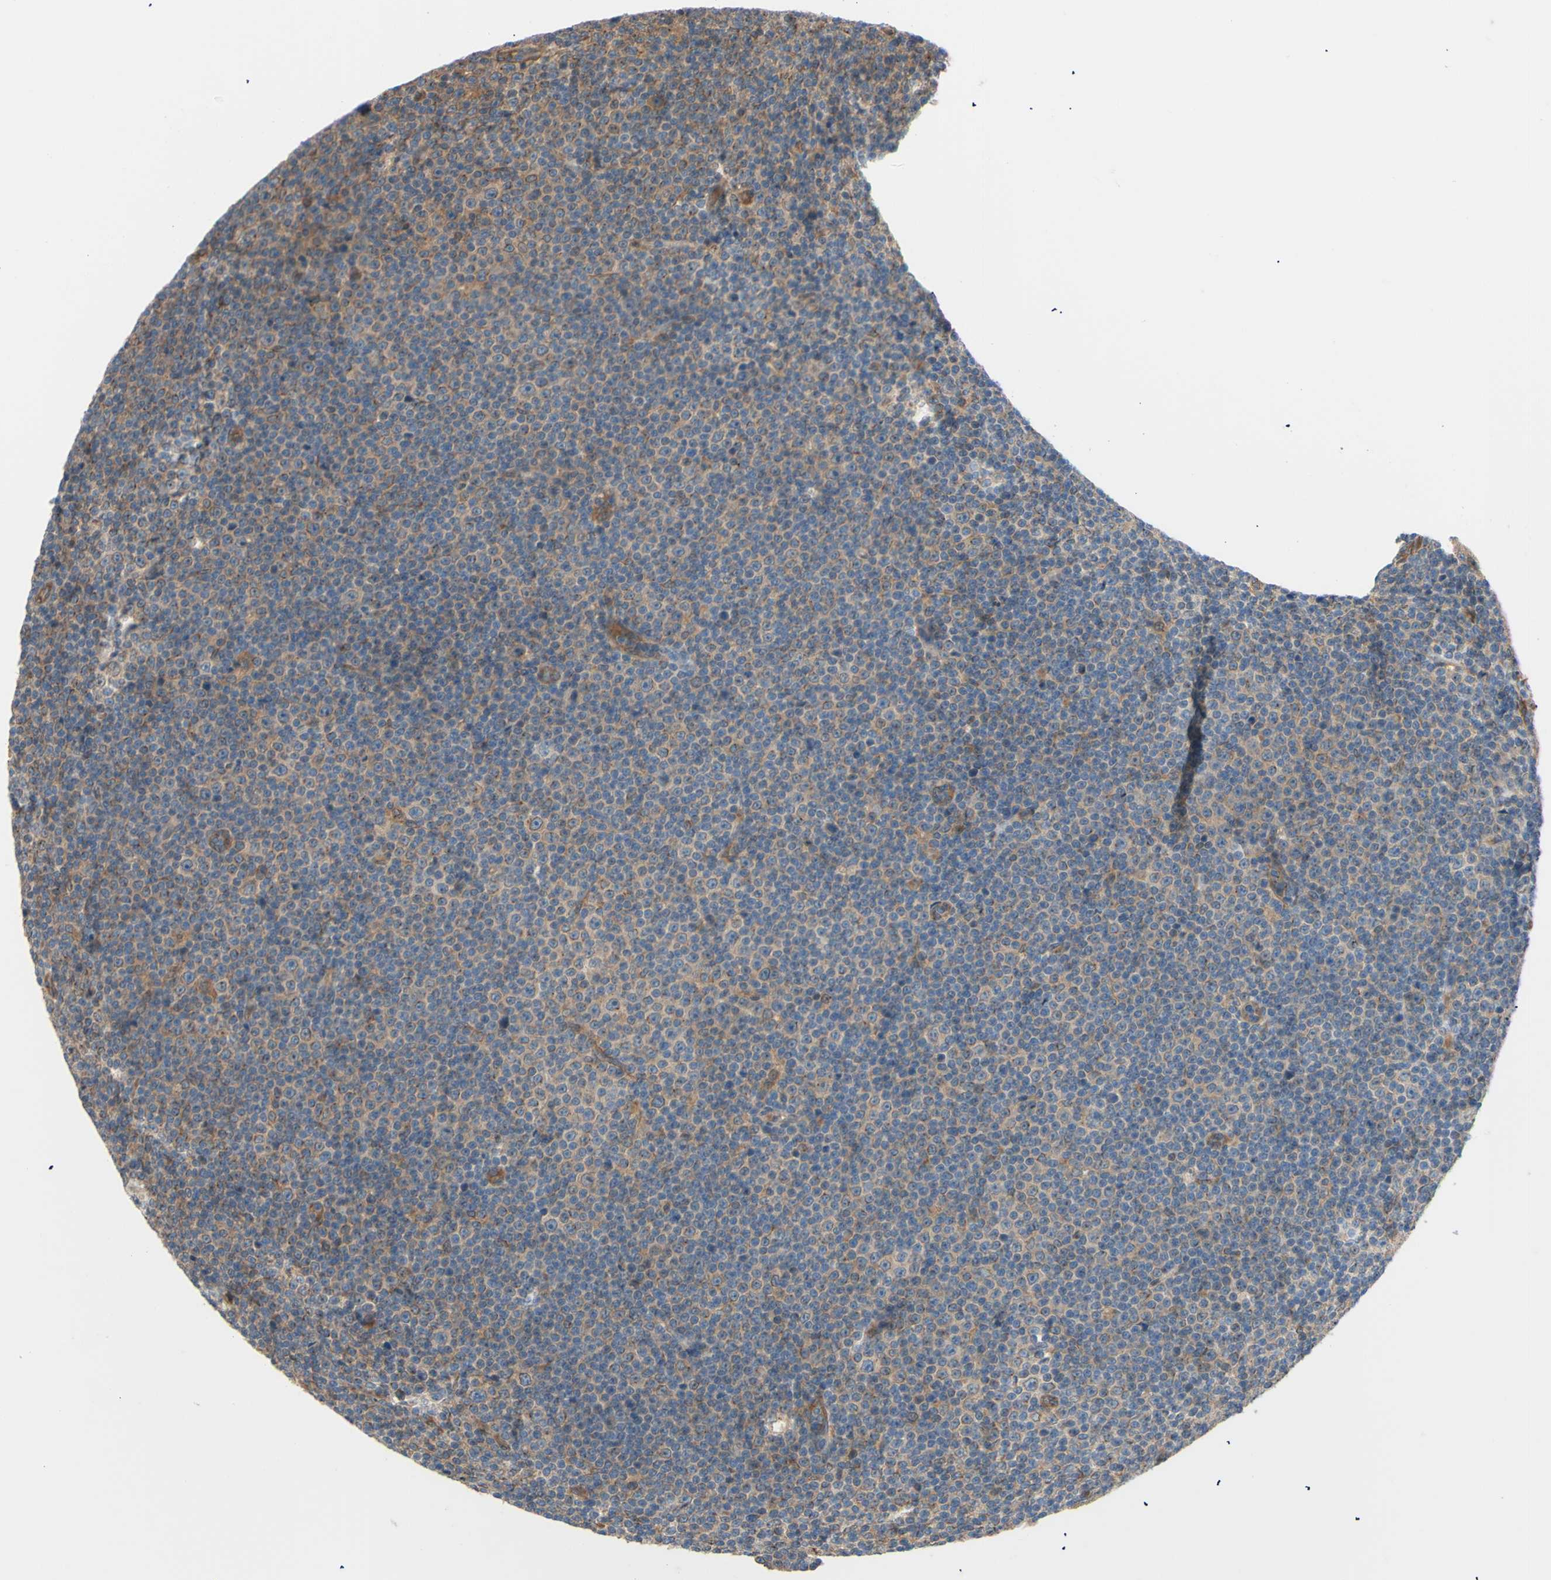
{"staining": {"intensity": "weak", "quantity": ">75%", "location": "cytoplasmic/membranous"}, "tissue": "lymphoma", "cell_type": "Tumor cells", "image_type": "cancer", "snomed": [{"axis": "morphology", "description": "Malignant lymphoma, non-Hodgkin's type, Low grade"}, {"axis": "topography", "description": "Lymph node"}], "caption": "Immunohistochemical staining of human lymphoma reveals low levels of weak cytoplasmic/membranous positivity in approximately >75% of tumor cells.", "gene": "DYNLRB1", "patient": {"sex": "female", "age": 67}}